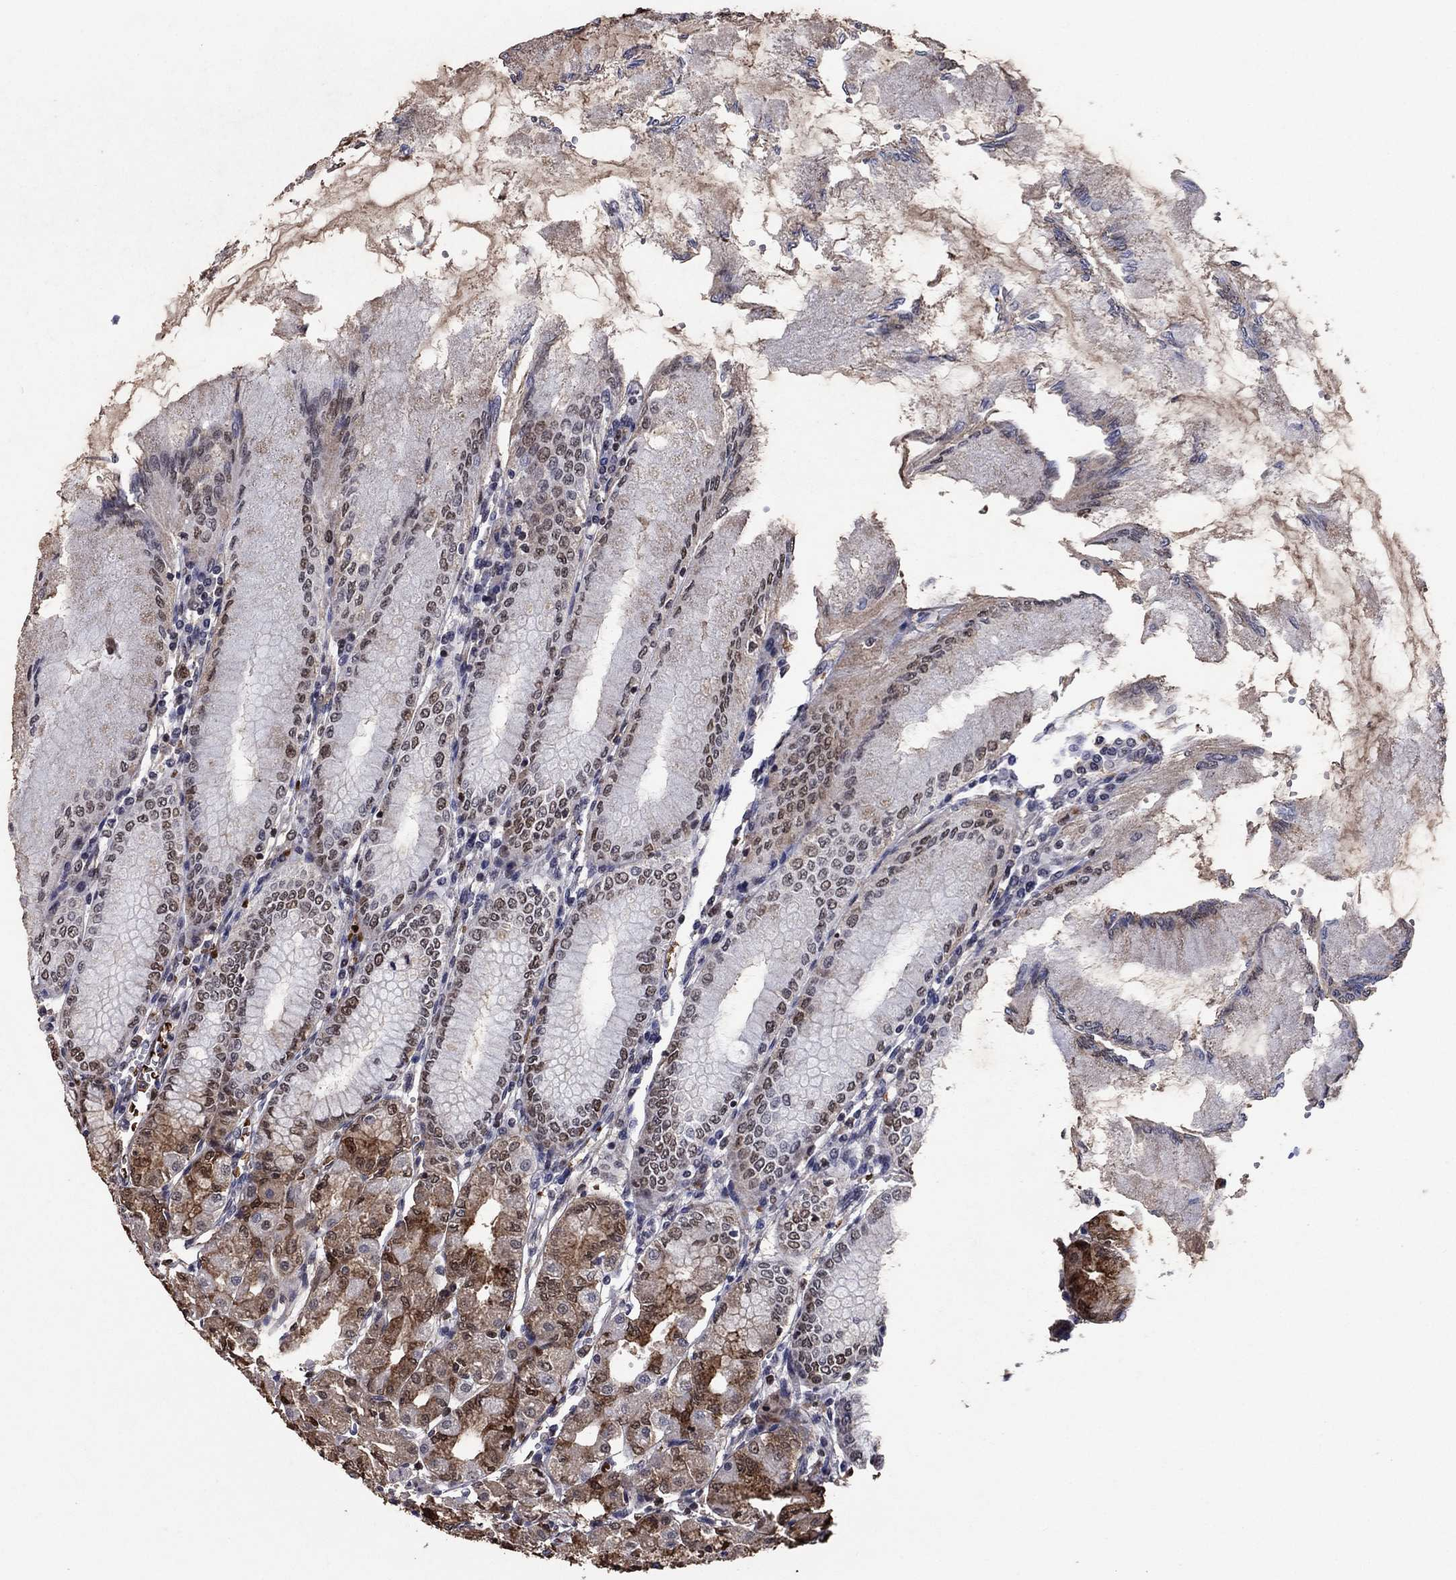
{"staining": {"intensity": "strong", "quantity": "25%-75%", "location": "cytoplasmic/membranous"}, "tissue": "stomach", "cell_type": "Glandular cells", "image_type": "normal", "snomed": [{"axis": "morphology", "description": "Normal tissue, NOS"}, {"axis": "topography", "description": "Skeletal muscle"}, {"axis": "topography", "description": "Stomach"}], "caption": "IHC image of unremarkable stomach: stomach stained using immunohistochemistry reveals high levels of strong protein expression localized specifically in the cytoplasmic/membranous of glandular cells, appearing as a cytoplasmic/membranous brown color.", "gene": "TYMS", "patient": {"sex": "female", "age": 57}}